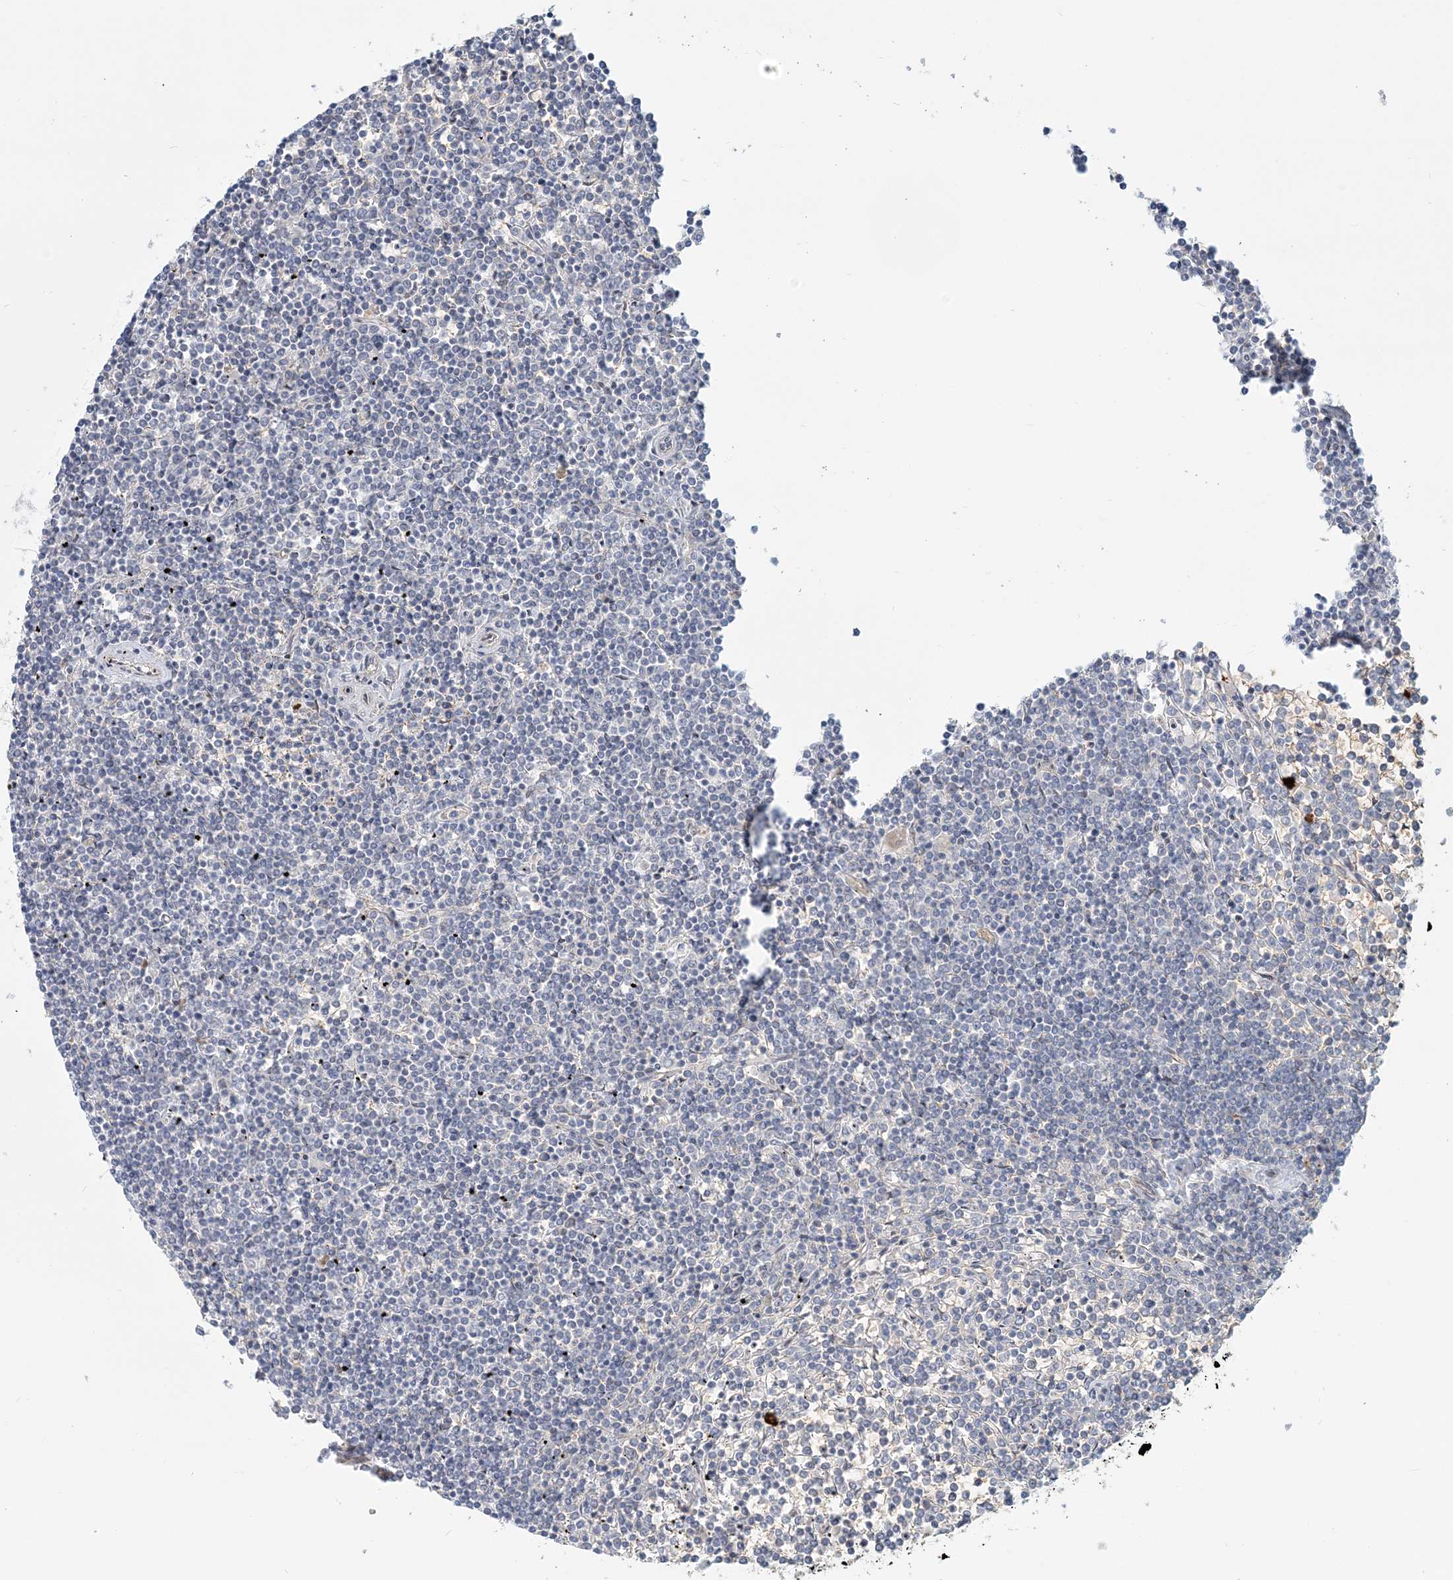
{"staining": {"intensity": "negative", "quantity": "none", "location": "none"}, "tissue": "lymphoma", "cell_type": "Tumor cells", "image_type": "cancer", "snomed": [{"axis": "morphology", "description": "Malignant lymphoma, non-Hodgkin's type, Low grade"}, {"axis": "topography", "description": "Spleen"}], "caption": "The photomicrograph shows no significant staining in tumor cells of lymphoma.", "gene": "SH3PXD2A", "patient": {"sex": "female", "age": 19}}